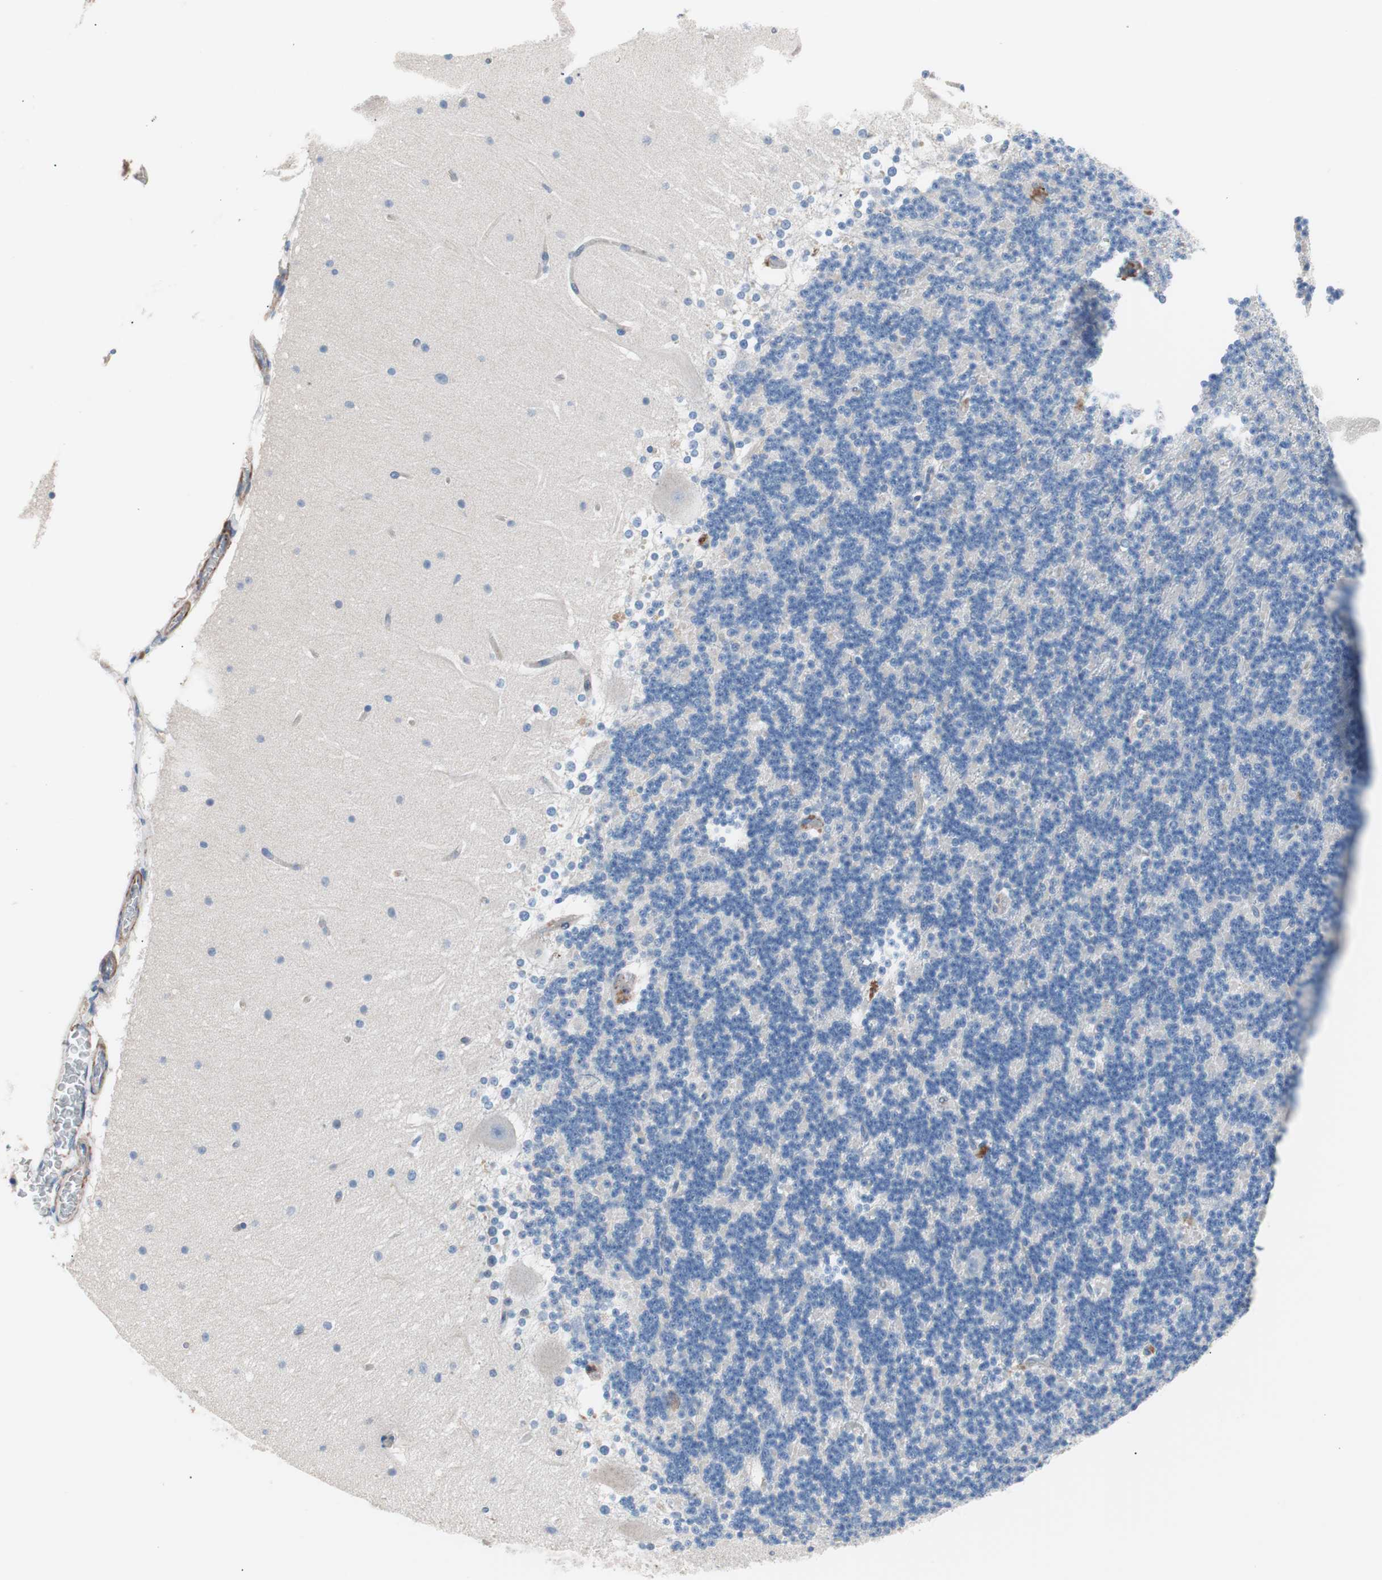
{"staining": {"intensity": "negative", "quantity": "none", "location": "none"}, "tissue": "cerebellum", "cell_type": "Cells in granular layer", "image_type": "normal", "snomed": [{"axis": "morphology", "description": "Normal tissue, NOS"}, {"axis": "topography", "description": "Cerebellum"}], "caption": "This photomicrograph is of benign cerebellum stained with IHC to label a protein in brown with the nuclei are counter-stained blue. There is no staining in cells in granular layer.", "gene": "GPR160", "patient": {"sex": "female", "age": 19}}